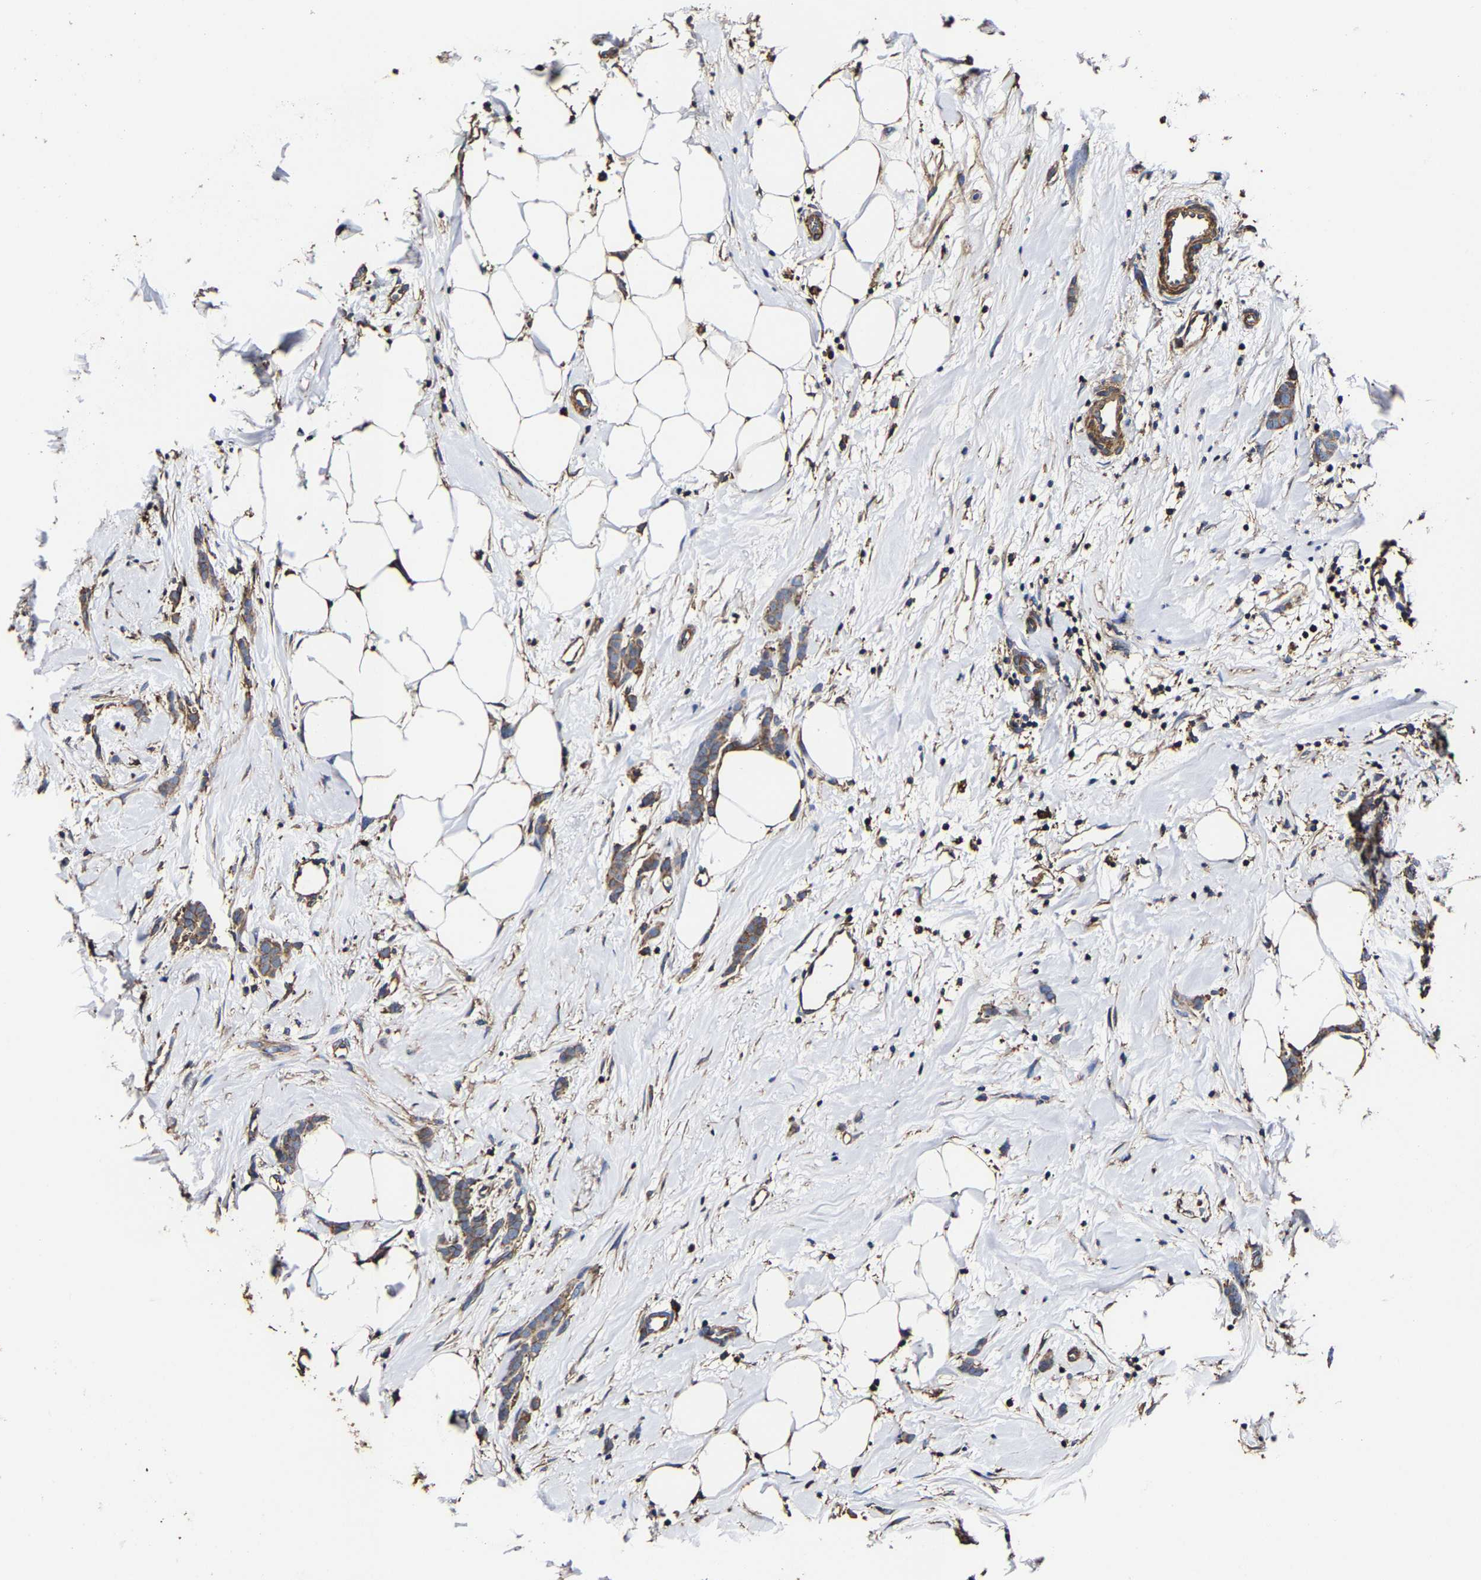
{"staining": {"intensity": "weak", "quantity": ">75%", "location": "cytoplasmic/membranous"}, "tissue": "breast cancer", "cell_type": "Tumor cells", "image_type": "cancer", "snomed": [{"axis": "morphology", "description": "Lobular carcinoma, in situ"}, {"axis": "morphology", "description": "Lobular carcinoma"}, {"axis": "topography", "description": "Breast"}], "caption": "The micrograph displays immunohistochemical staining of breast cancer (lobular carcinoma). There is weak cytoplasmic/membranous positivity is appreciated in about >75% of tumor cells. Using DAB (brown) and hematoxylin (blue) stains, captured at high magnification using brightfield microscopy.", "gene": "SSH3", "patient": {"sex": "female", "age": 41}}